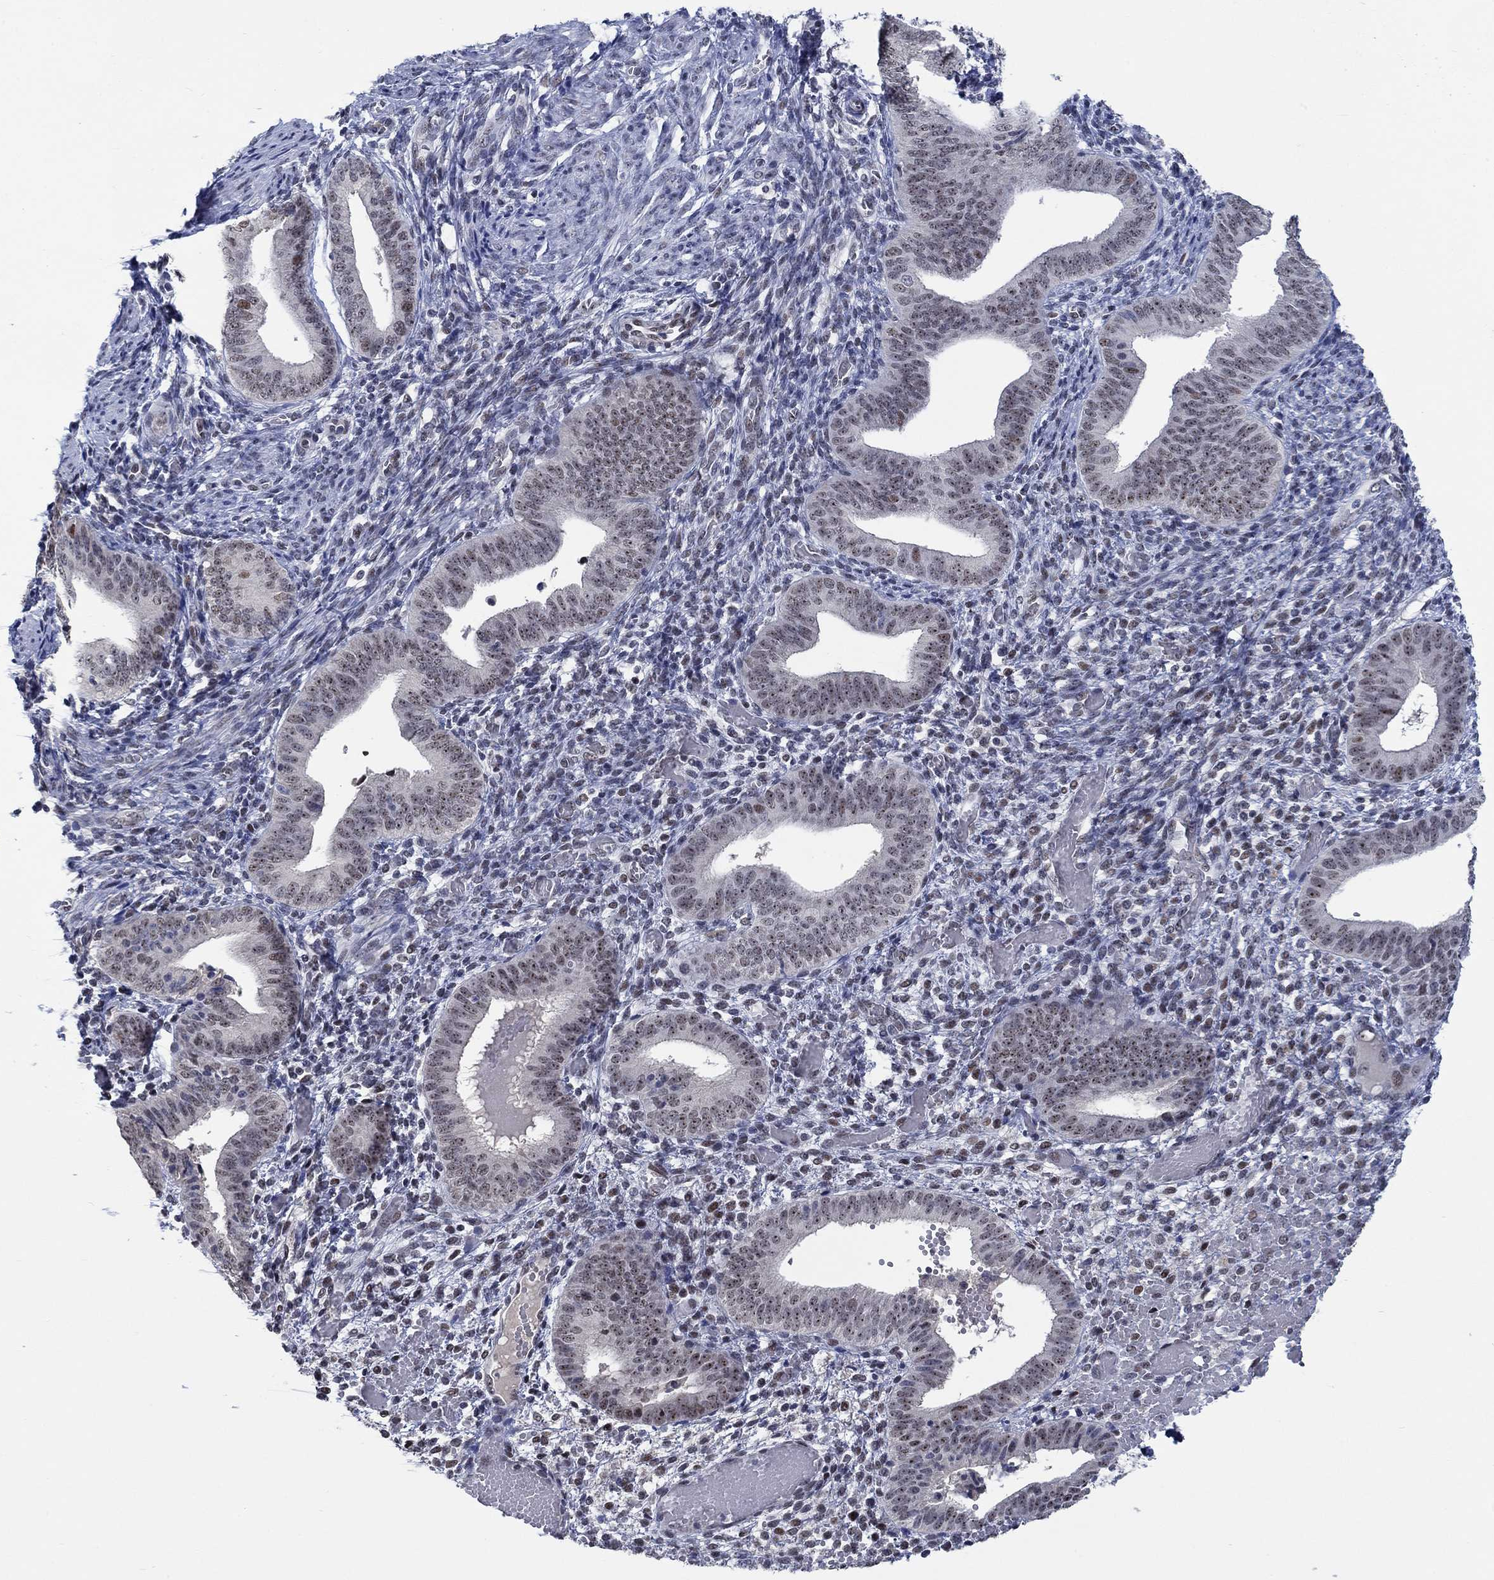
{"staining": {"intensity": "moderate", "quantity": "<25%", "location": "nuclear"}, "tissue": "endometrium", "cell_type": "Cells in endometrial stroma", "image_type": "normal", "snomed": [{"axis": "morphology", "description": "Normal tissue, NOS"}, {"axis": "topography", "description": "Endometrium"}], "caption": "Brown immunohistochemical staining in benign endometrium demonstrates moderate nuclear positivity in approximately <25% of cells in endometrial stroma. Nuclei are stained in blue.", "gene": "HTN1", "patient": {"sex": "female", "age": 42}}